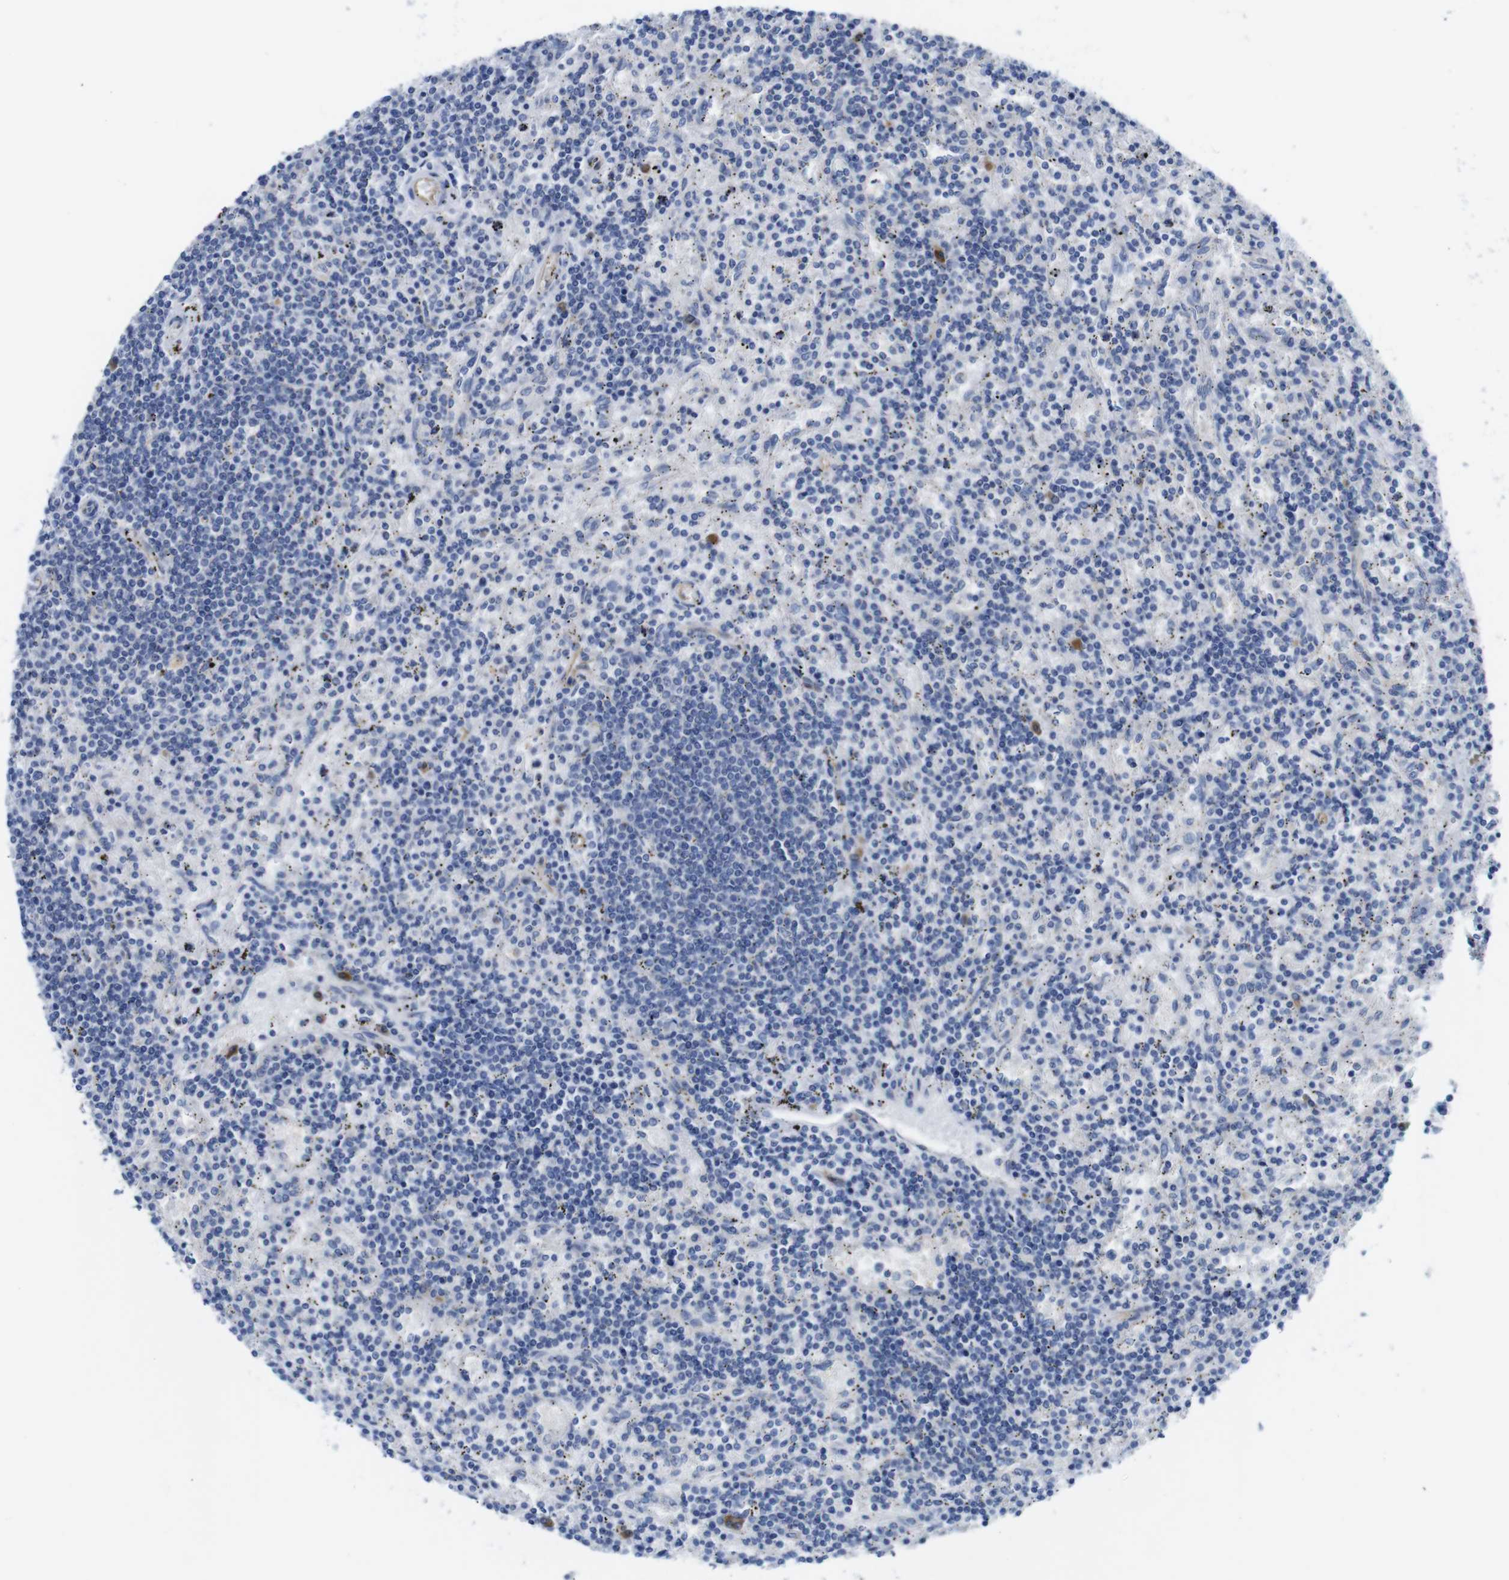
{"staining": {"intensity": "negative", "quantity": "none", "location": "none"}, "tissue": "lymphoma", "cell_type": "Tumor cells", "image_type": "cancer", "snomed": [{"axis": "morphology", "description": "Malignant lymphoma, non-Hodgkin's type, Low grade"}, {"axis": "topography", "description": "Spleen"}], "caption": "Protein analysis of lymphoma displays no significant positivity in tumor cells.", "gene": "DDRGK1", "patient": {"sex": "male", "age": 76}}